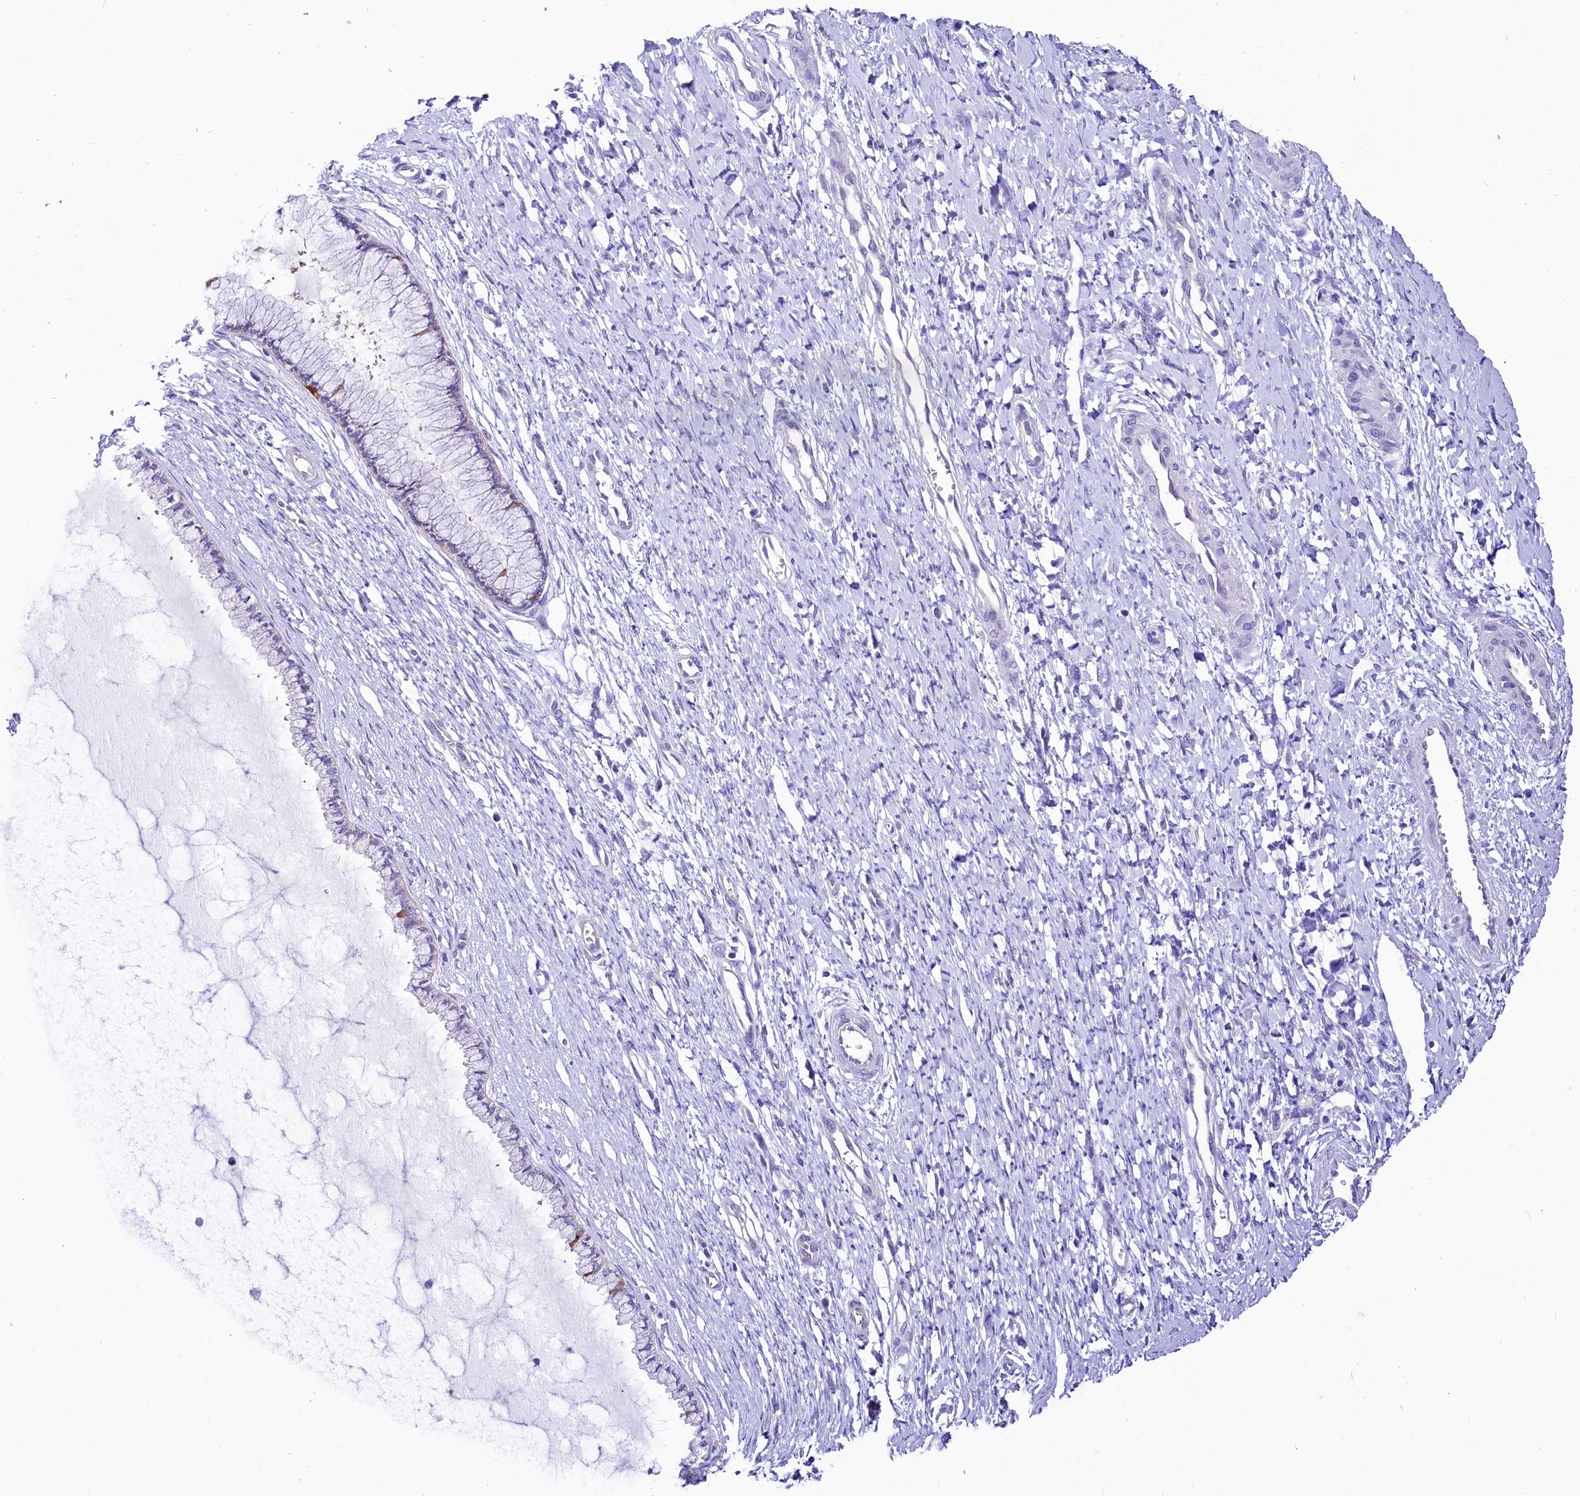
{"staining": {"intensity": "negative", "quantity": "none", "location": "none"}, "tissue": "cervix", "cell_type": "Glandular cells", "image_type": "normal", "snomed": [{"axis": "morphology", "description": "Normal tissue, NOS"}, {"axis": "topography", "description": "Cervix"}], "caption": "The image reveals no staining of glandular cells in normal cervix.", "gene": "ABHD5", "patient": {"sex": "female", "age": 55}}